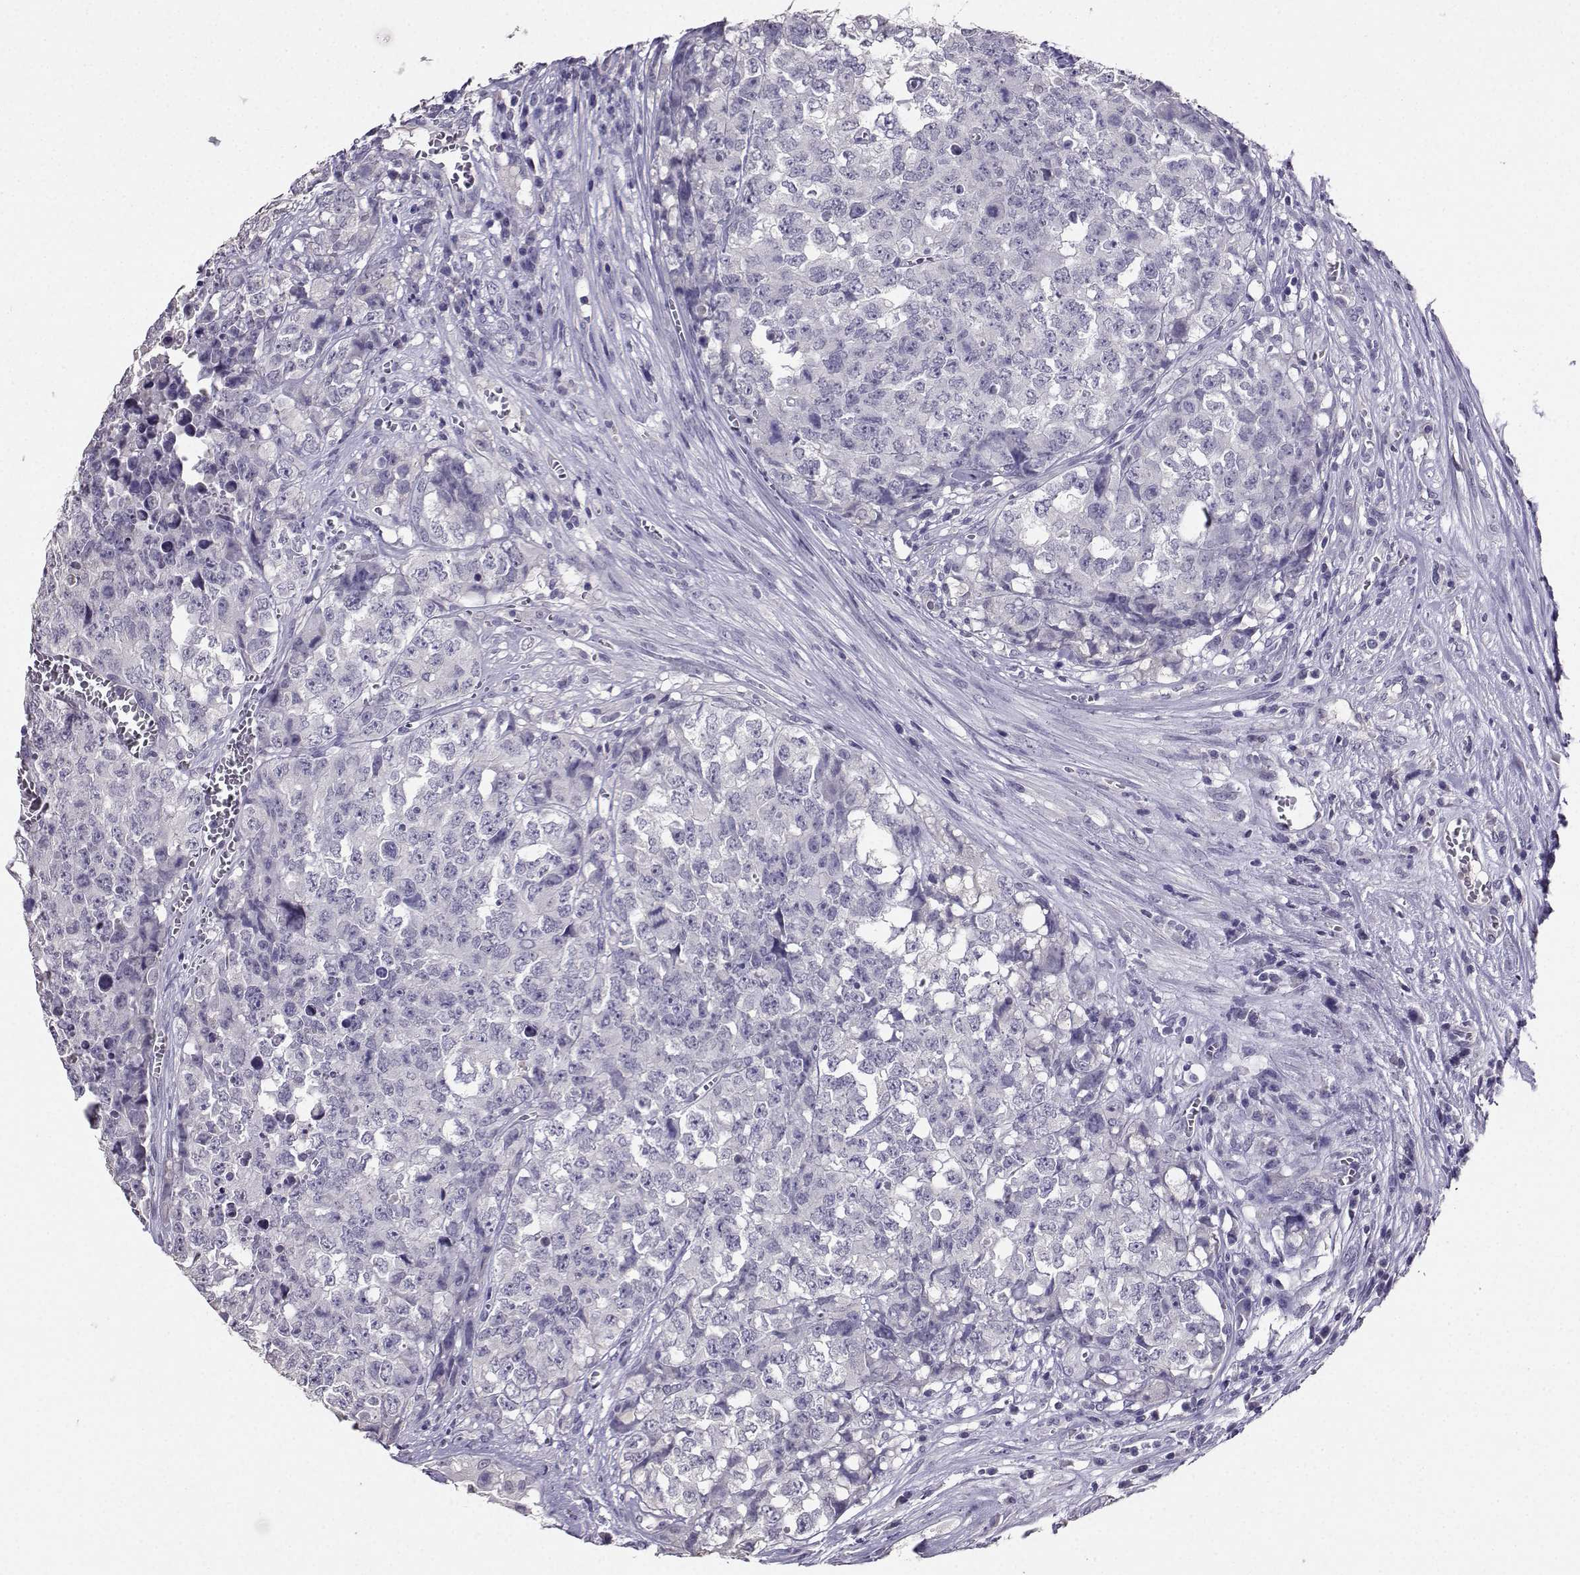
{"staining": {"intensity": "negative", "quantity": "none", "location": "none"}, "tissue": "testis cancer", "cell_type": "Tumor cells", "image_type": "cancer", "snomed": [{"axis": "morphology", "description": "Carcinoma, Embryonal, NOS"}, {"axis": "topography", "description": "Testis"}], "caption": "A photomicrograph of testis embryonal carcinoma stained for a protein exhibits no brown staining in tumor cells.", "gene": "SPAG11B", "patient": {"sex": "male", "age": 23}}